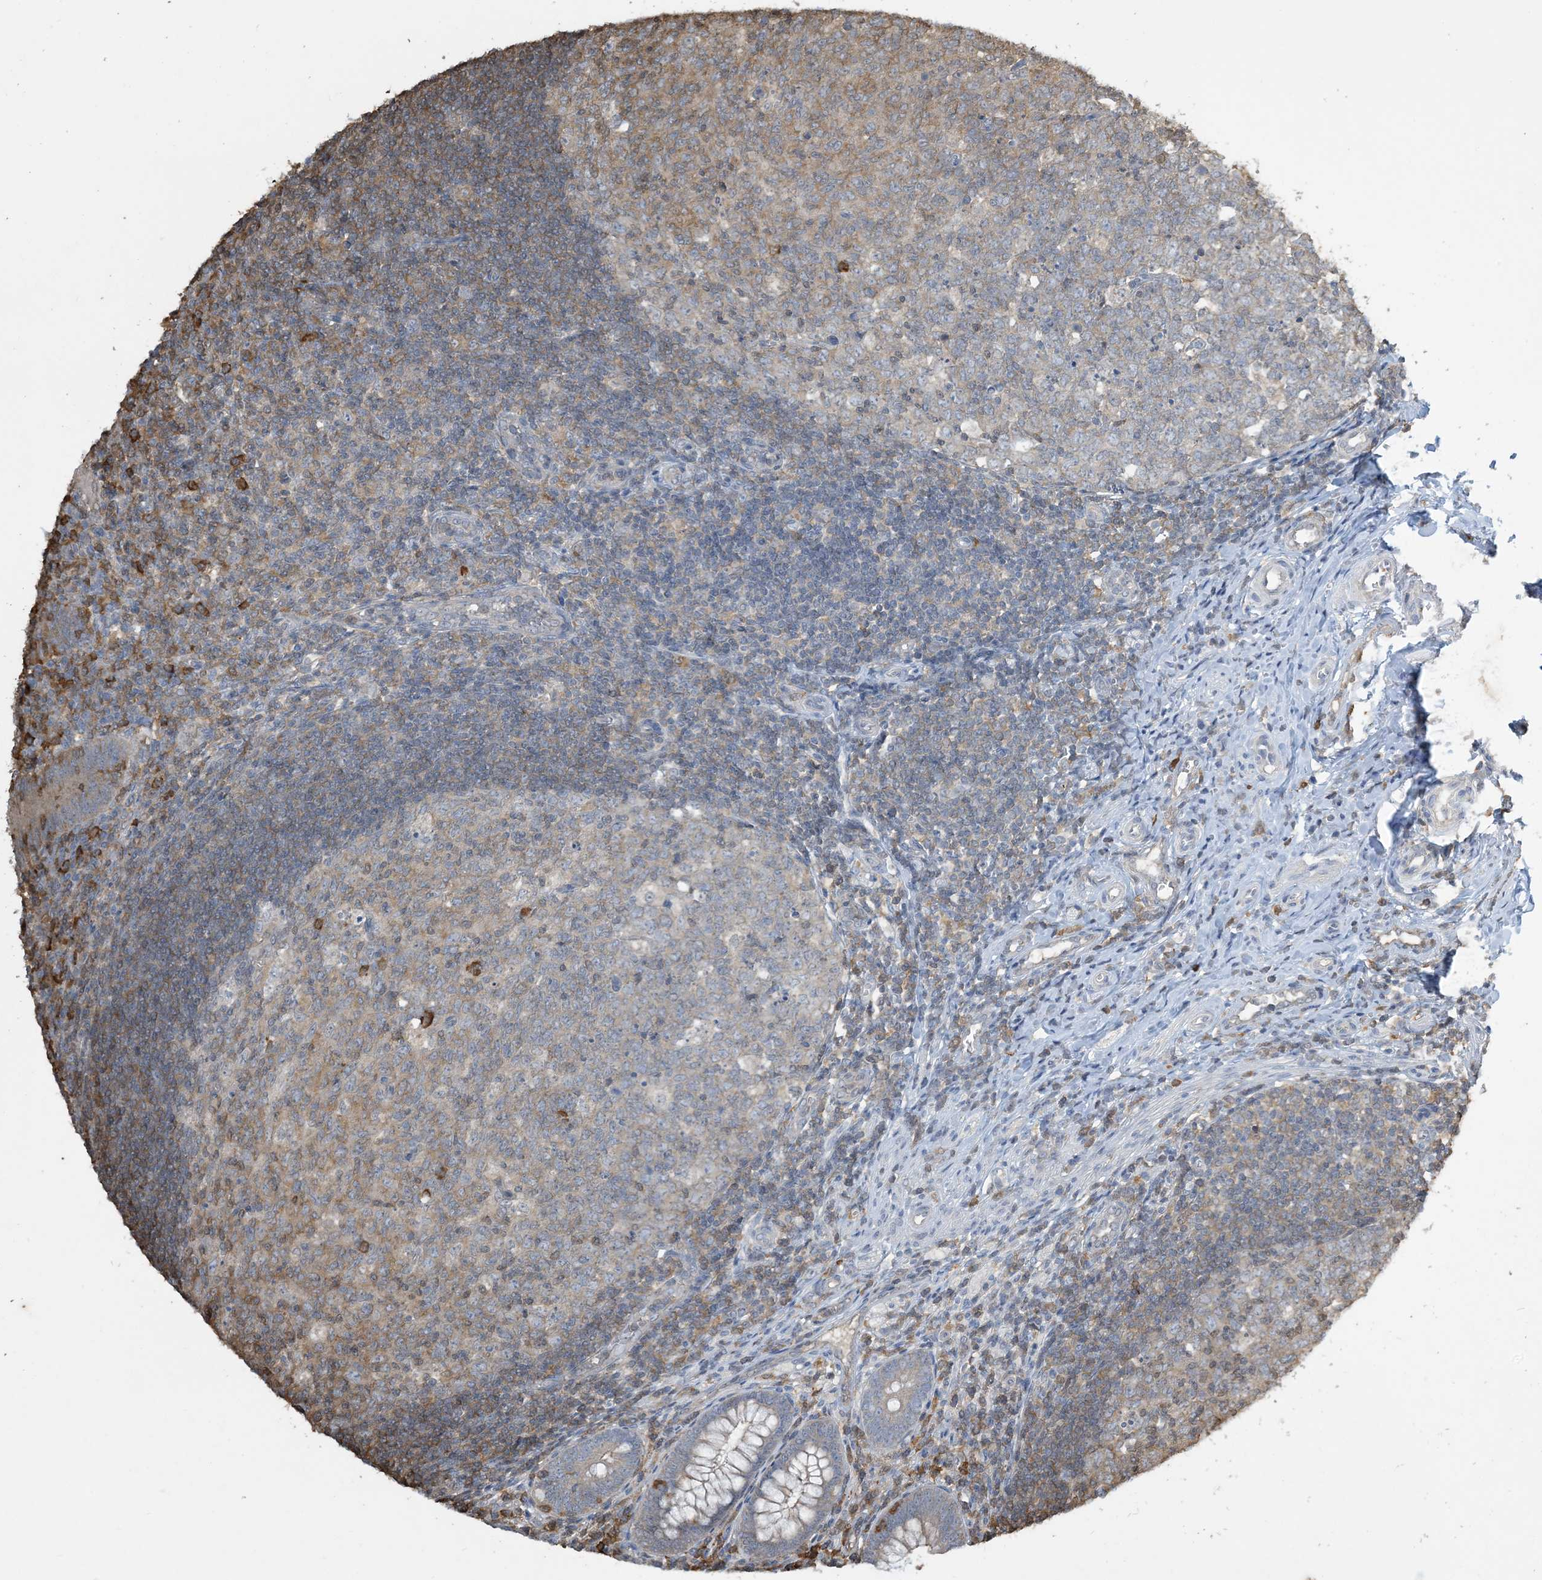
{"staining": {"intensity": "weak", "quantity": "25%-75%", "location": "cytoplasmic/membranous"}, "tissue": "appendix", "cell_type": "Glandular cells", "image_type": "normal", "snomed": [{"axis": "morphology", "description": "Normal tissue, NOS"}, {"axis": "topography", "description": "Appendix"}], "caption": "Appendix stained with DAB IHC reveals low levels of weak cytoplasmic/membranous staining in about 25%-75% of glandular cells.", "gene": "TMSB4X", "patient": {"sex": "male", "age": 14}}